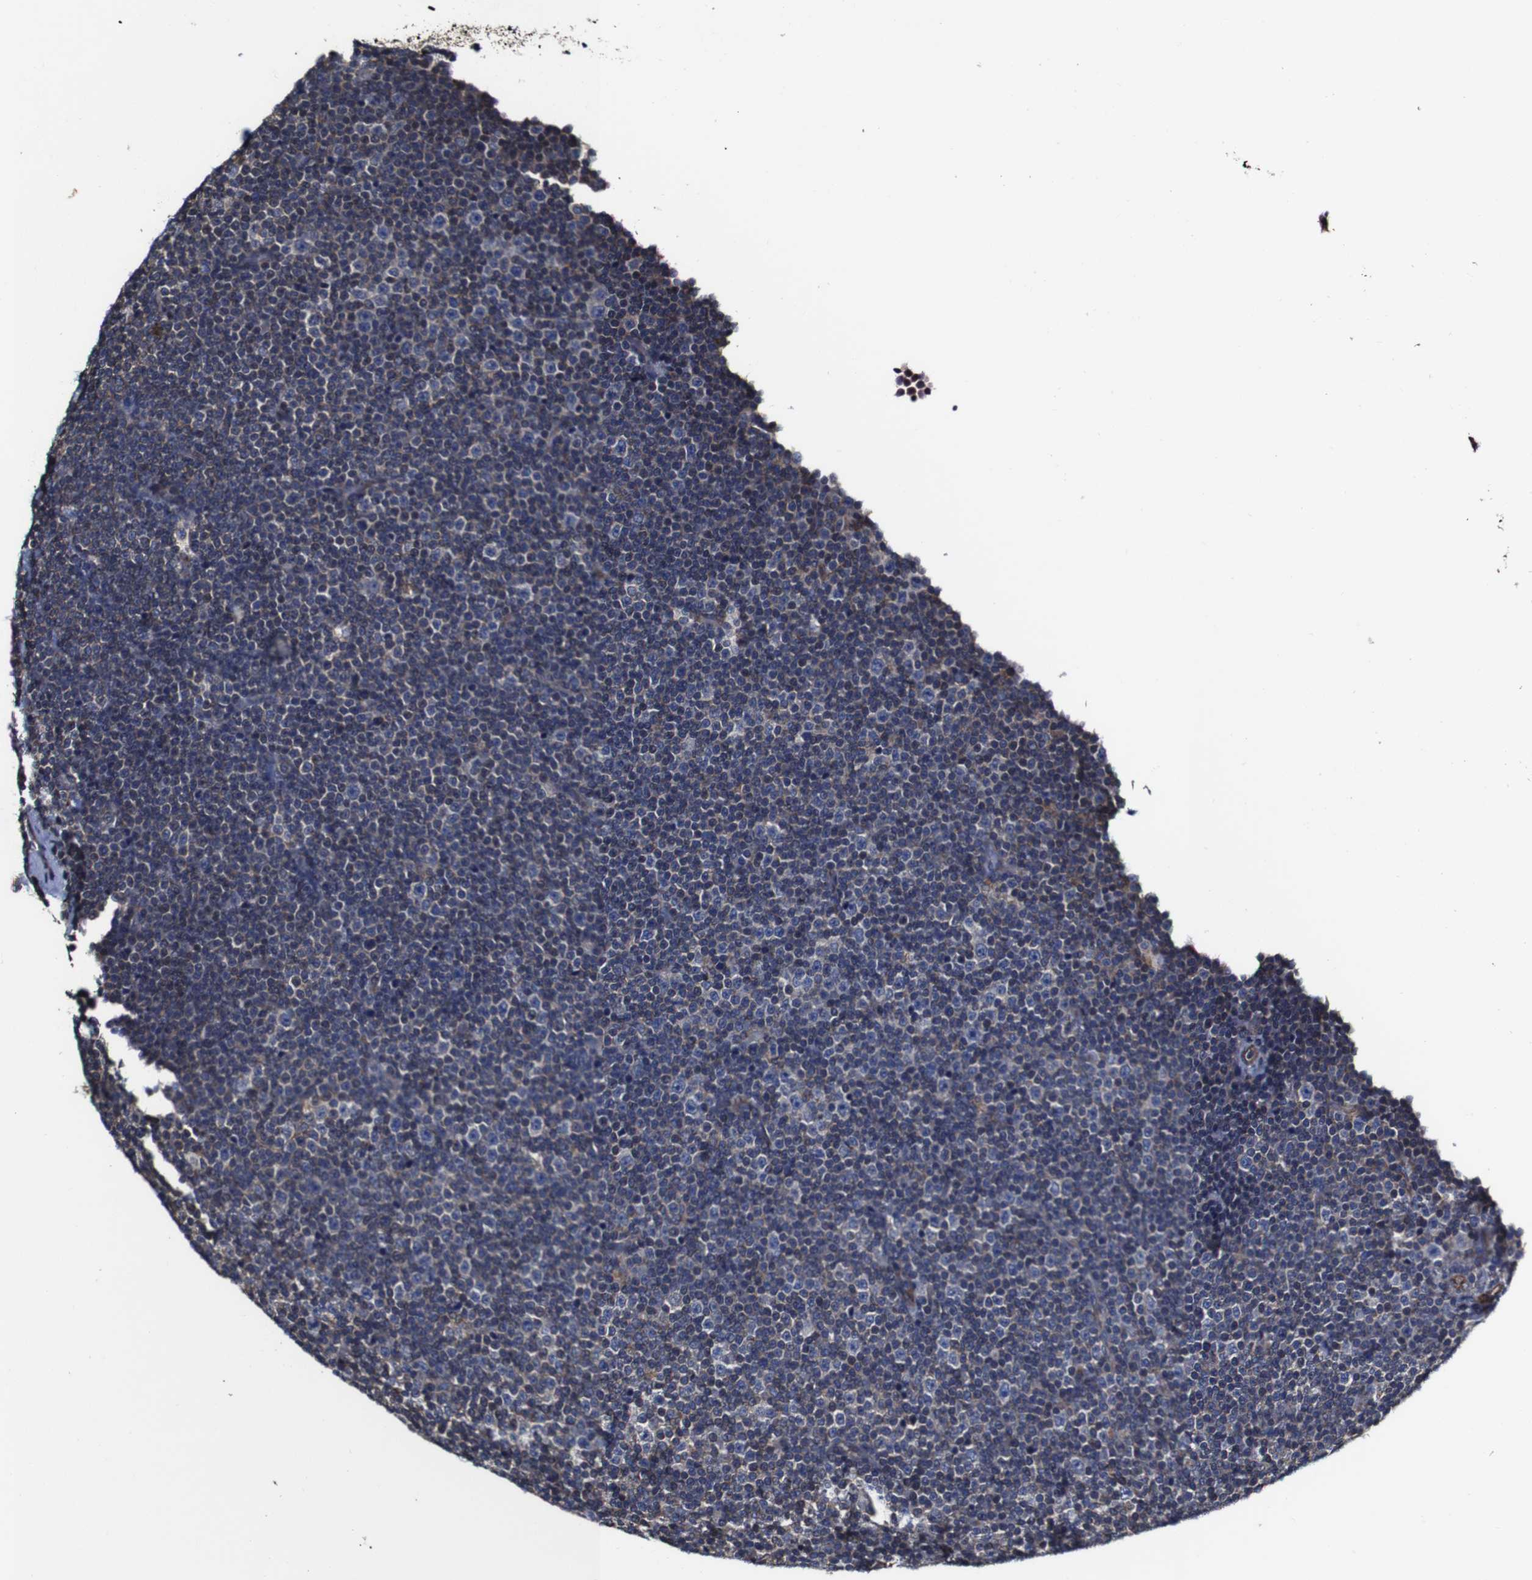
{"staining": {"intensity": "moderate", "quantity": "<25%", "location": "cytoplasmic/membranous"}, "tissue": "lymphoma", "cell_type": "Tumor cells", "image_type": "cancer", "snomed": [{"axis": "morphology", "description": "Malignant lymphoma, non-Hodgkin's type, Low grade"}, {"axis": "topography", "description": "Lymph node"}], "caption": "Immunohistochemical staining of low-grade malignant lymphoma, non-Hodgkin's type displays low levels of moderate cytoplasmic/membranous protein staining in approximately <25% of tumor cells.", "gene": "CSF1R", "patient": {"sex": "female", "age": 67}}